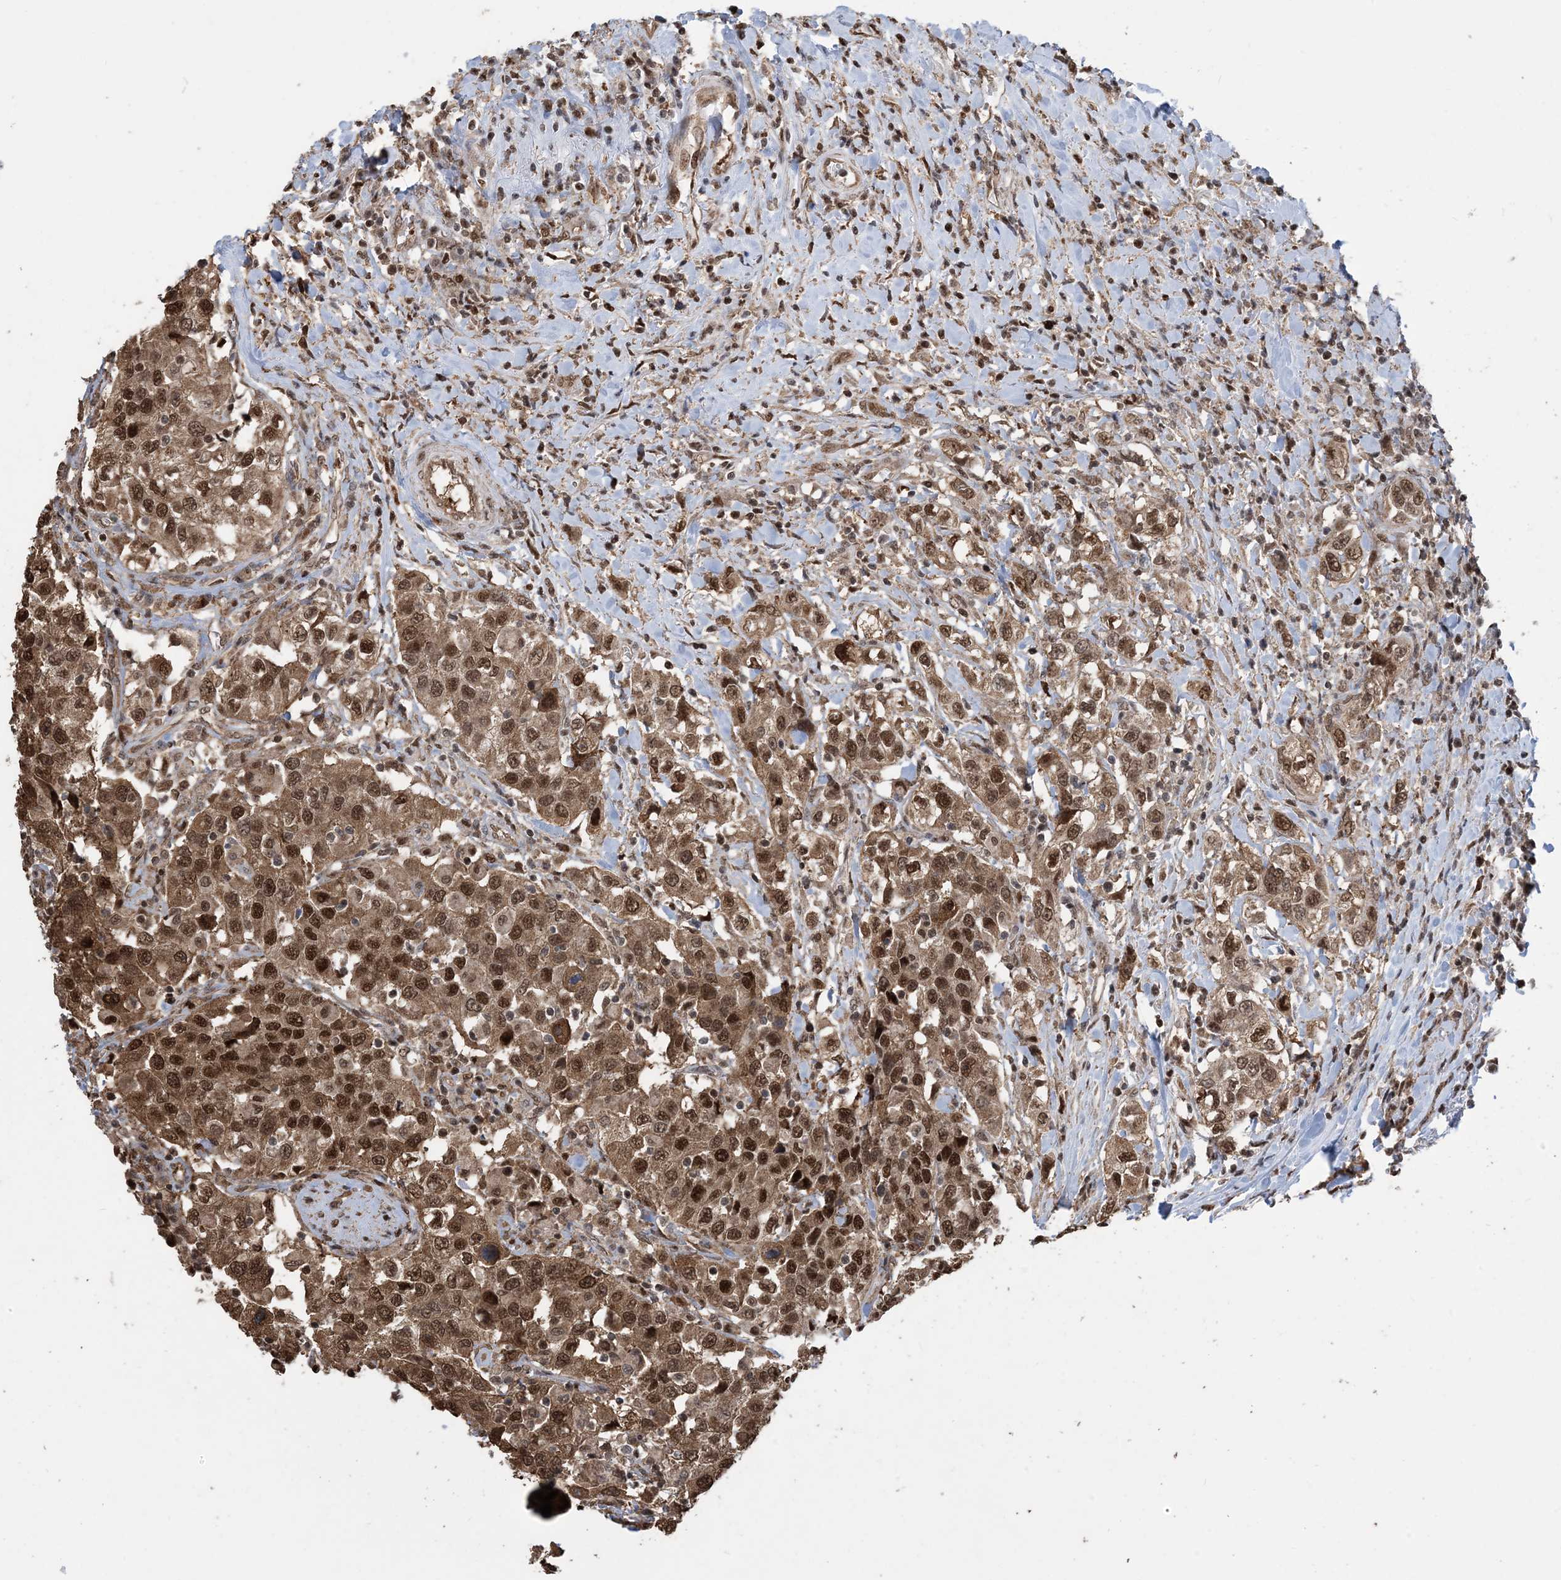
{"staining": {"intensity": "strong", "quantity": ">75%", "location": "cytoplasmic/membranous,nuclear"}, "tissue": "urothelial cancer", "cell_type": "Tumor cells", "image_type": "cancer", "snomed": [{"axis": "morphology", "description": "Urothelial carcinoma, High grade"}, {"axis": "topography", "description": "Urinary bladder"}], "caption": "Immunohistochemical staining of urothelial carcinoma (high-grade) exhibits high levels of strong cytoplasmic/membranous and nuclear staining in approximately >75% of tumor cells.", "gene": "HSPA1A", "patient": {"sex": "female", "age": 80}}